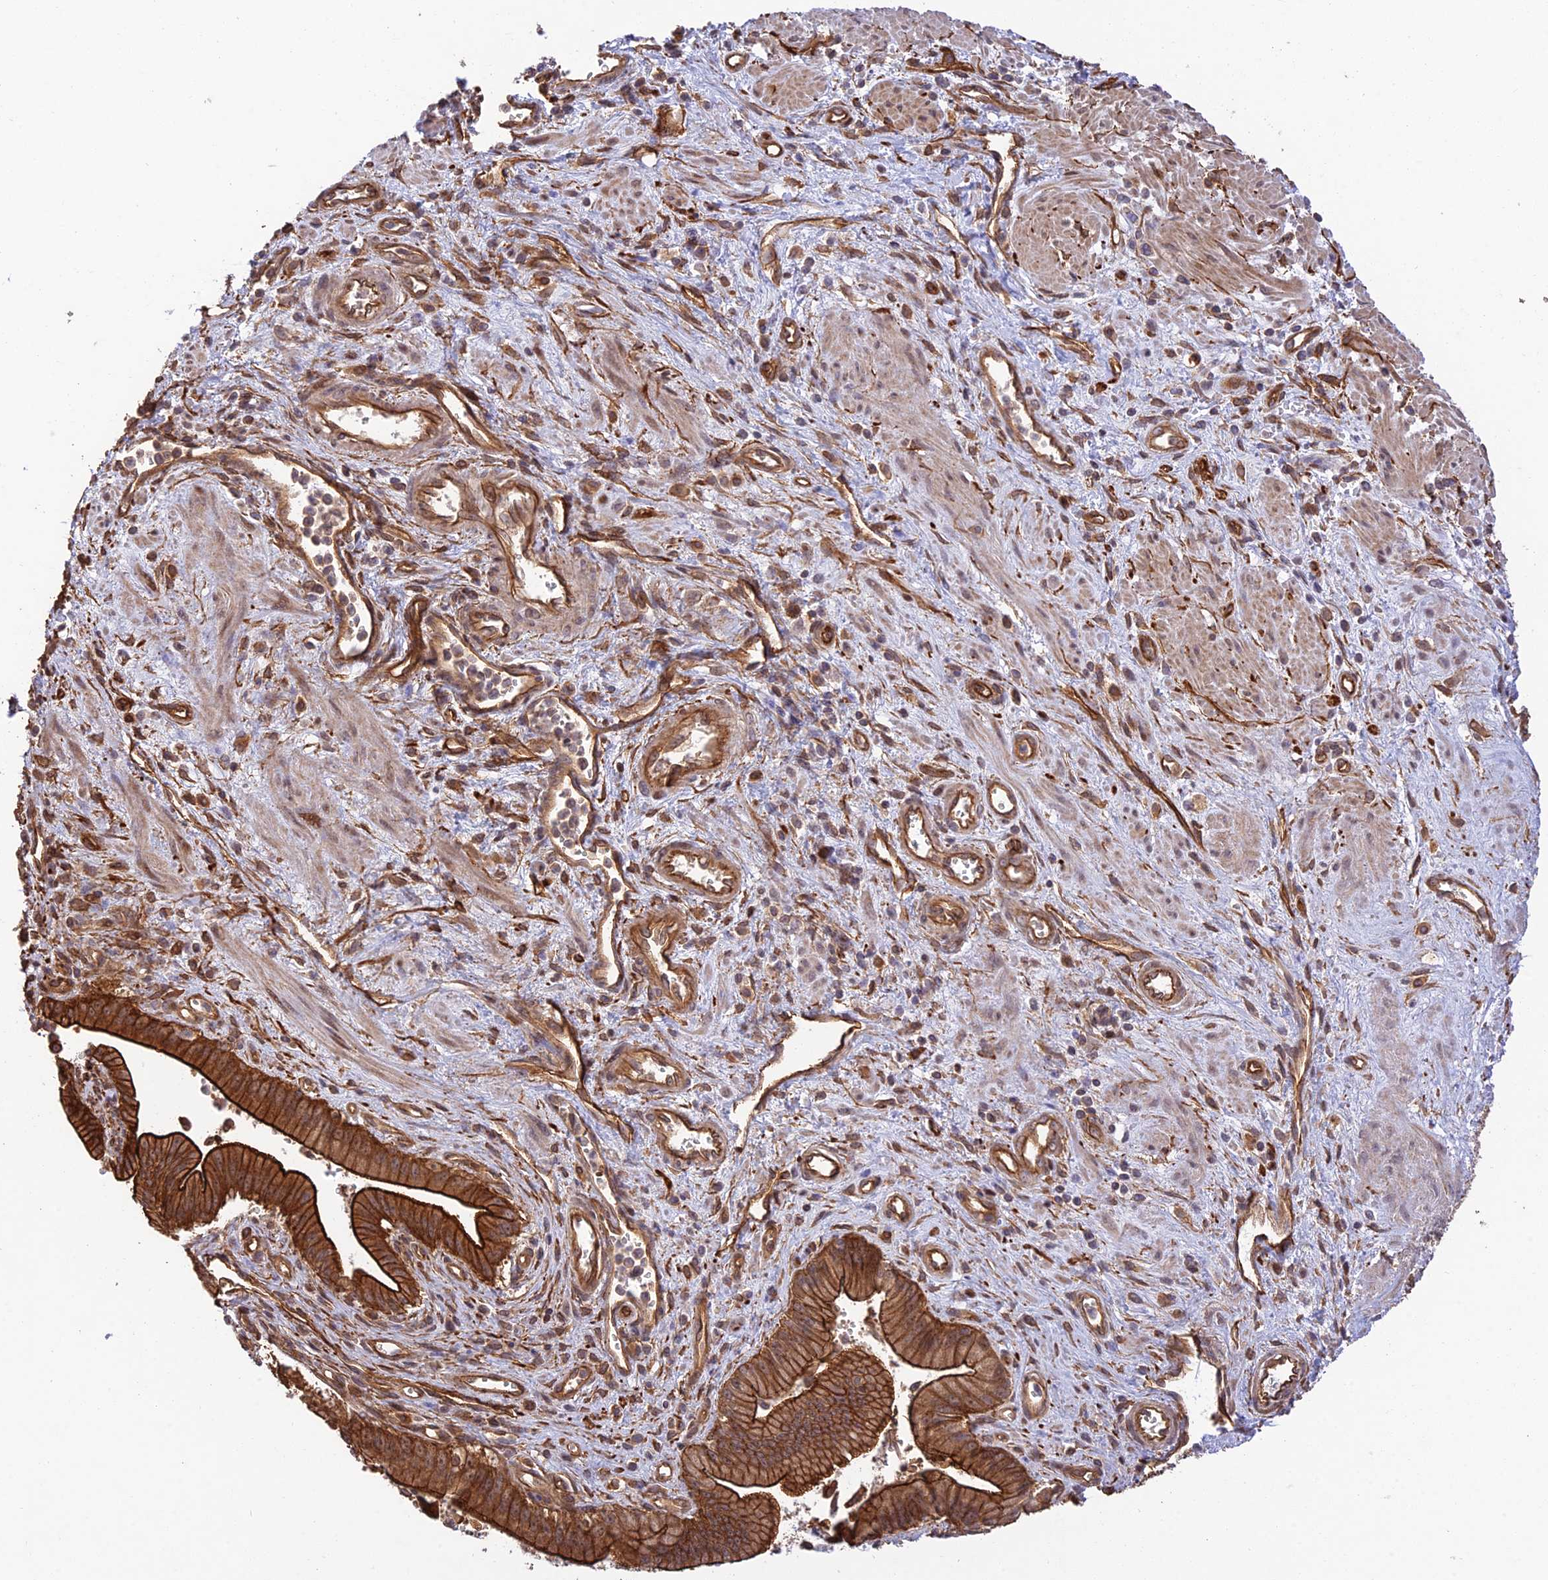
{"staining": {"intensity": "strong", "quantity": ">75%", "location": "cytoplasmic/membranous"}, "tissue": "pancreatic cancer", "cell_type": "Tumor cells", "image_type": "cancer", "snomed": [{"axis": "morphology", "description": "Adenocarcinoma, NOS"}, {"axis": "topography", "description": "Pancreas"}], "caption": "Immunohistochemical staining of human pancreatic adenocarcinoma exhibits strong cytoplasmic/membranous protein expression in approximately >75% of tumor cells.", "gene": "HOMER2", "patient": {"sex": "male", "age": 78}}